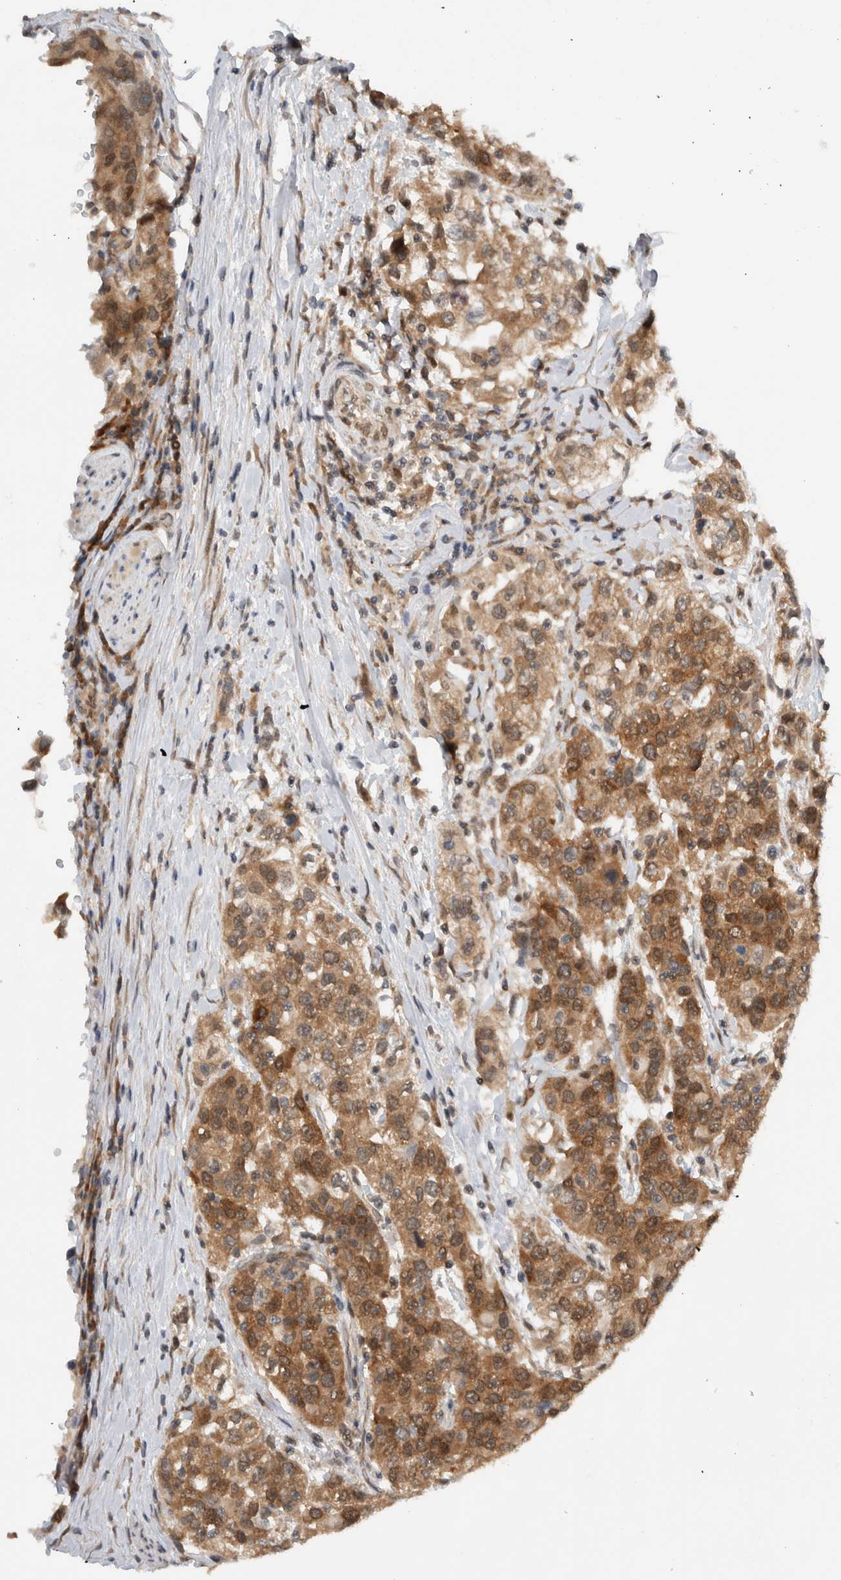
{"staining": {"intensity": "moderate", "quantity": ">75%", "location": "cytoplasmic/membranous"}, "tissue": "urothelial cancer", "cell_type": "Tumor cells", "image_type": "cancer", "snomed": [{"axis": "morphology", "description": "Urothelial carcinoma, High grade"}, {"axis": "topography", "description": "Urinary bladder"}], "caption": "An immunohistochemistry (IHC) histopathology image of tumor tissue is shown. Protein staining in brown highlights moderate cytoplasmic/membranous positivity in high-grade urothelial carcinoma within tumor cells.", "gene": "CCDC43", "patient": {"sex": "female", "age": 80}}